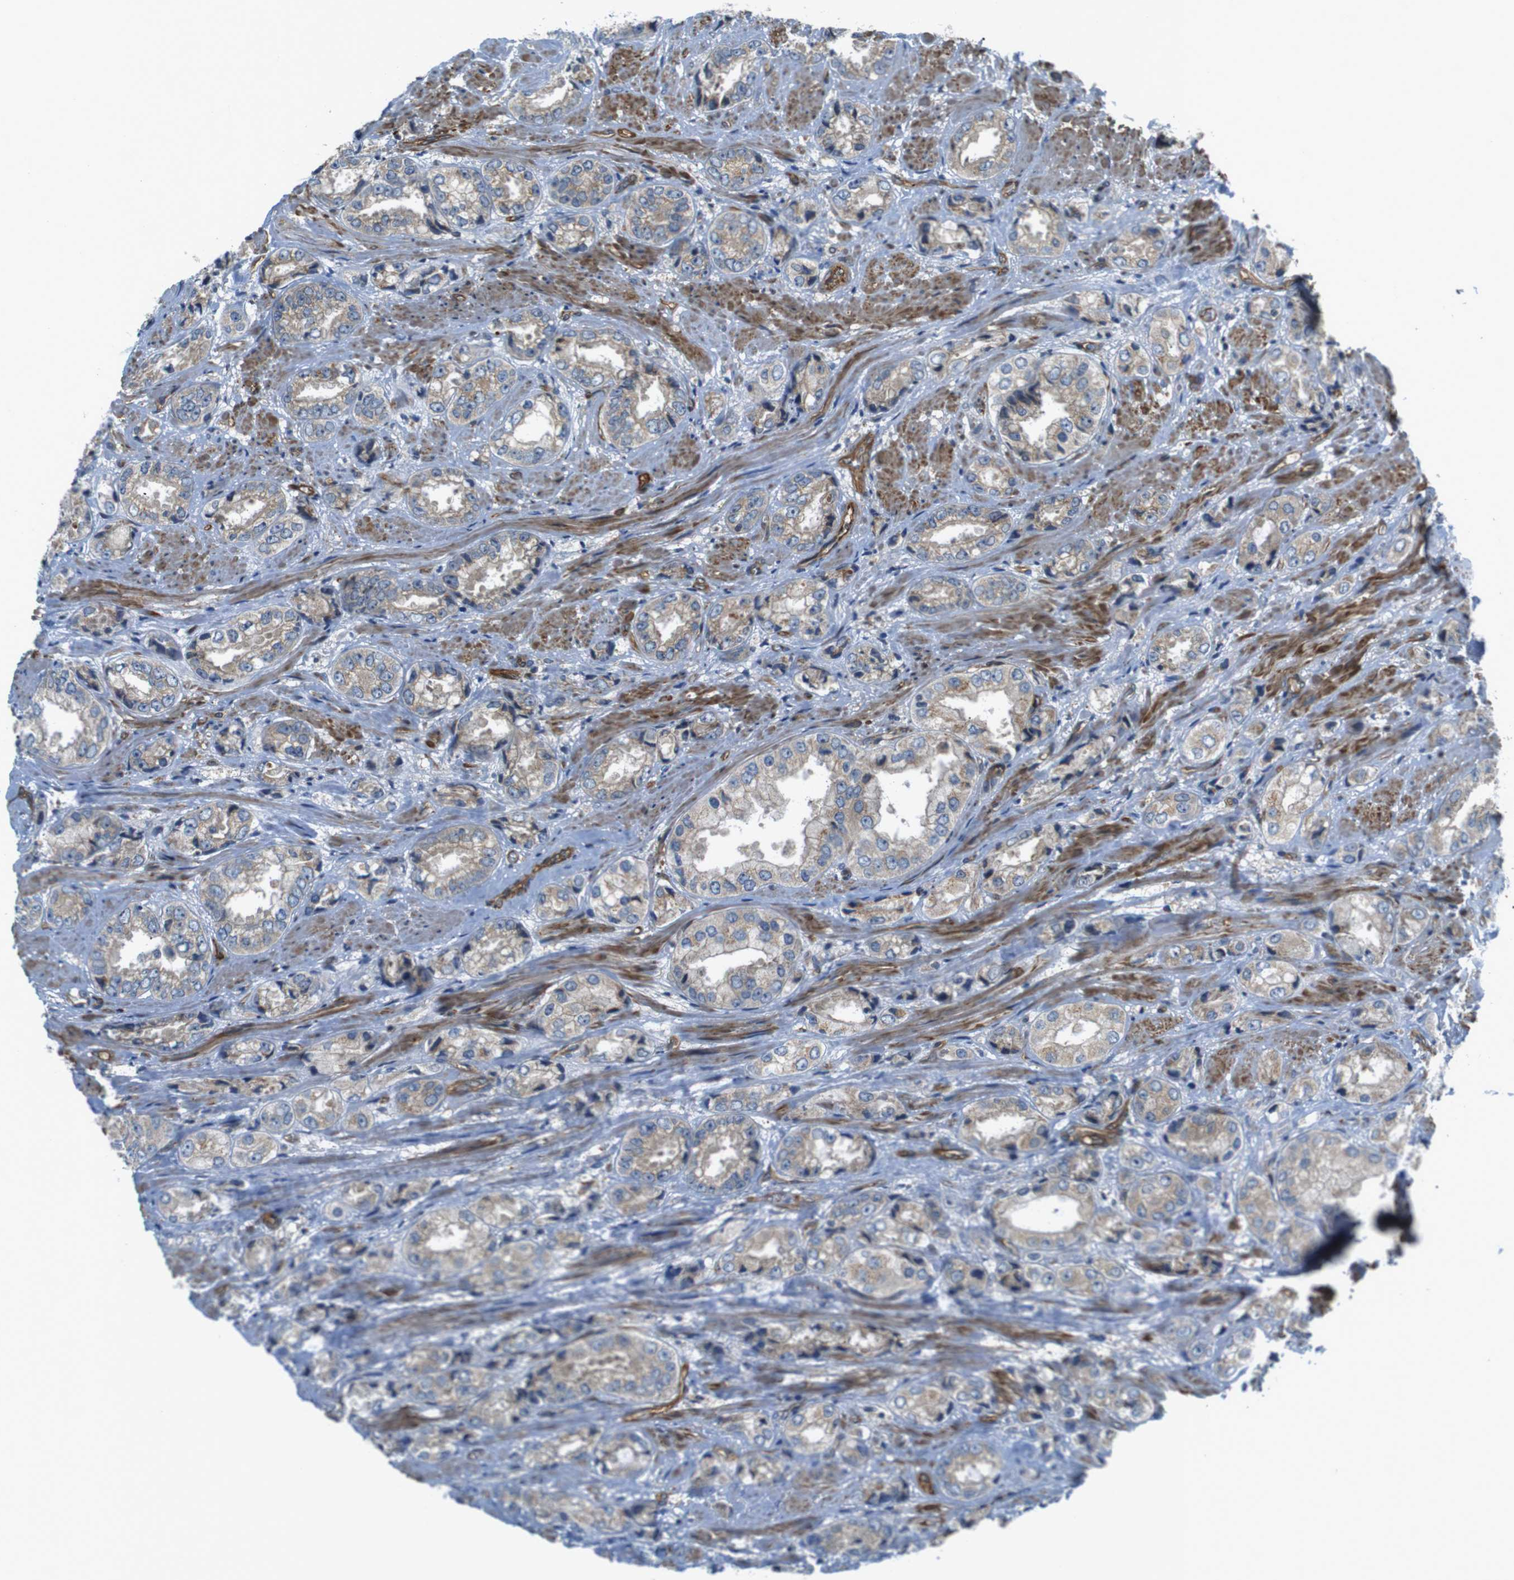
{"staining": {"intensity": "weak", "quantity": ">75%", "location": "cytoplasmic/membranous"}, "tissue": "prostate cancer", "cell_type": "Tumor cells", "image_type": "cancer", "snomed": [{"axis": "morphology", "description": "Adenocarcinoma, High grade"}, {"axis": "topography", "description": "Prostate"}], "caption": "Prostate cancer stained with DAB immunohistochemistry (IHC) displays low levels of weak cytoplasmic/membranous positivity in about >75% of tumor cells. (brown staining indicates protein expression, while blue staining denotes nuclei).", "gene": "TSC1", "patient": {"sex": "male", "age": 61}}